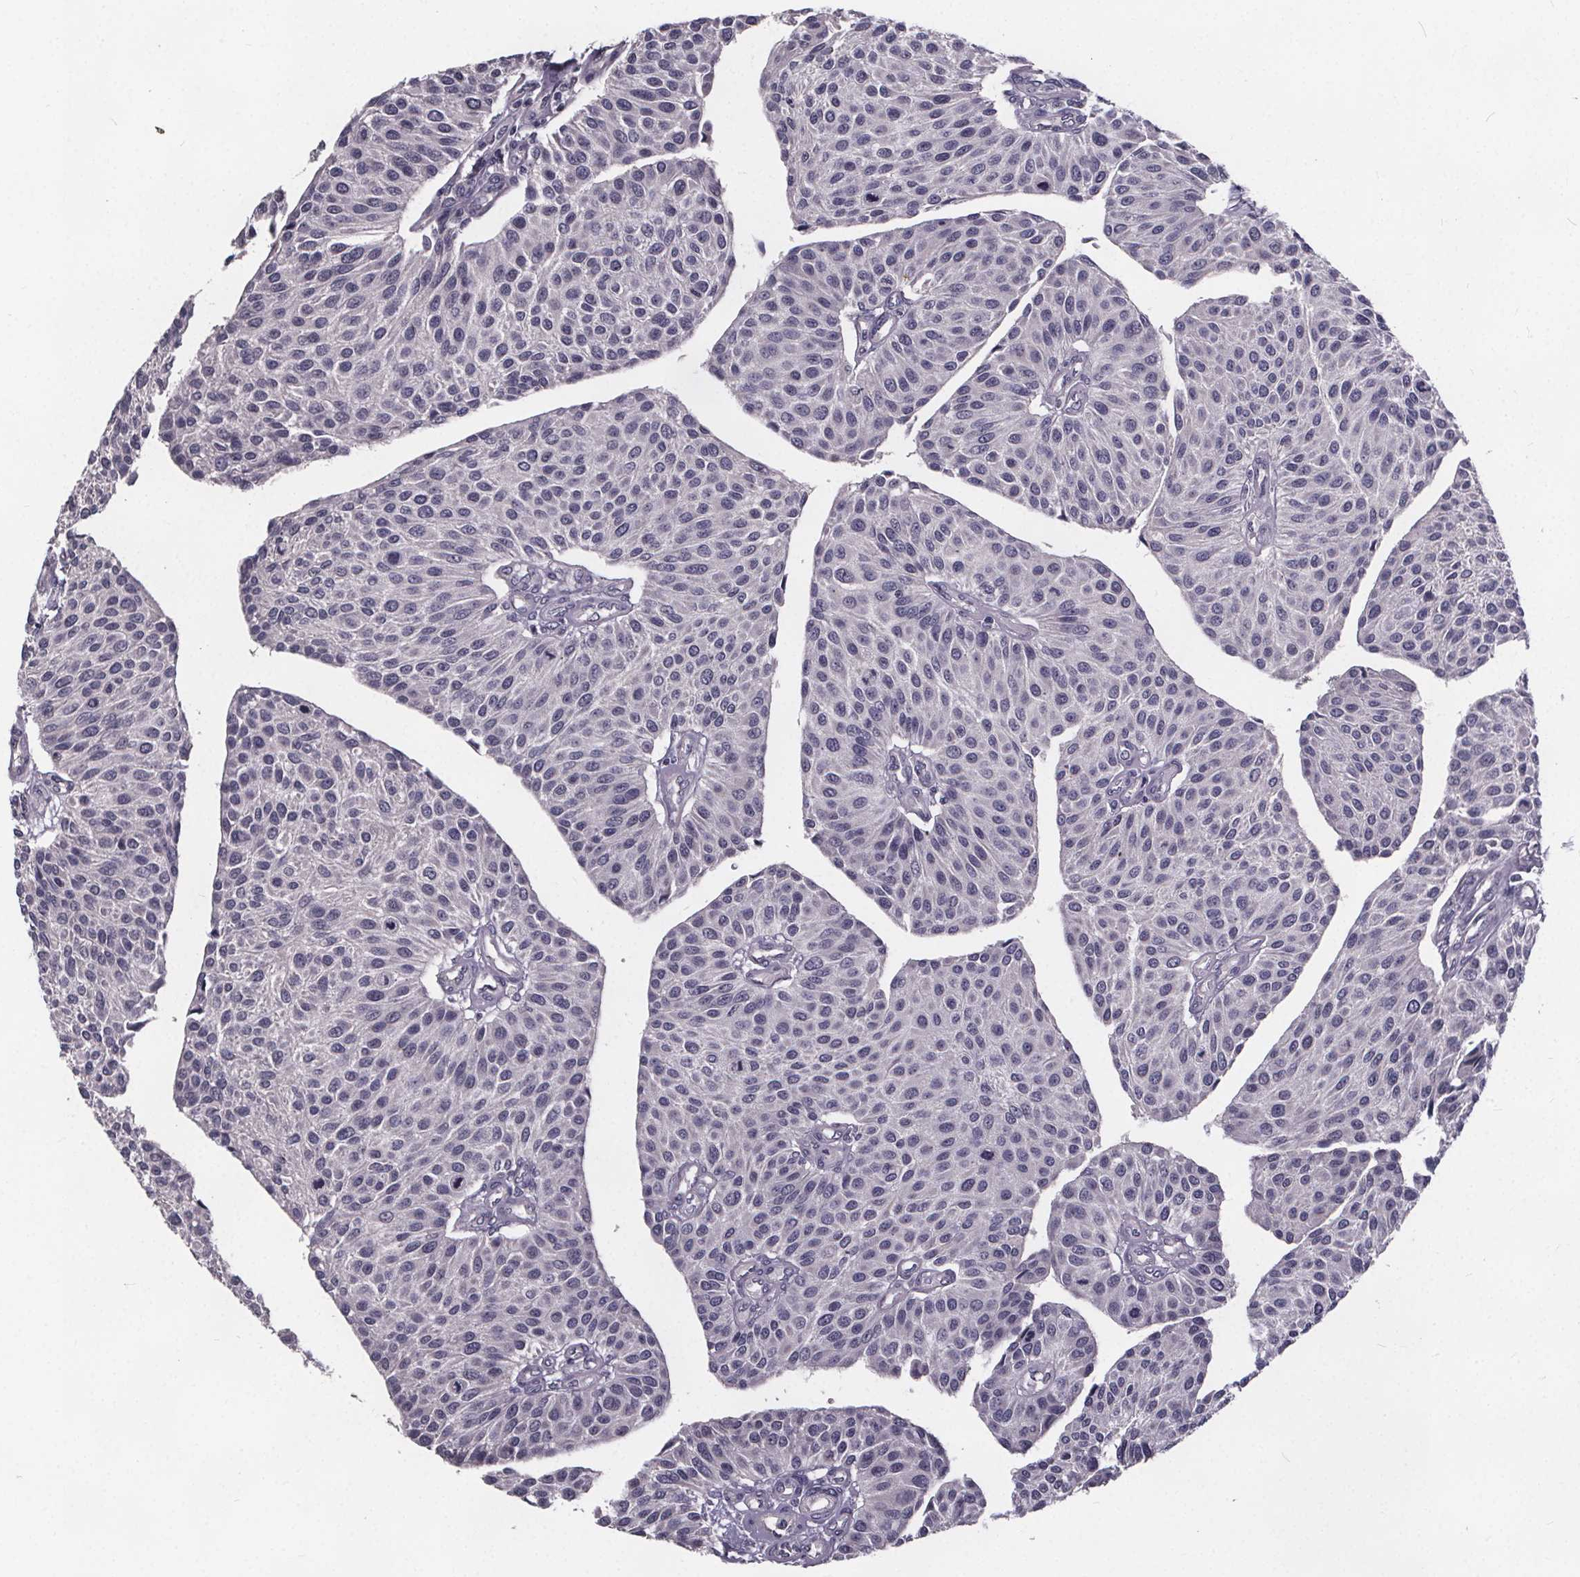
{"staining": {"intensity": "negative", "quantity": "none", "location": "none"}, "tissue": "urothelial cancer", "cell_type": "Tumor cells", "image_type": "cancer", "snomed": [{"axis": "morphology", "description": "Urothelial carcinoma, NOS"}, {"axis": "topography", "description": "Urinary bladder"}], "caption": "Image shows no protein positivity in tumor cells of urothelial cancer tissue.", "gene": "FAM181B", "patient": {"sex": "male", "age": 55}}